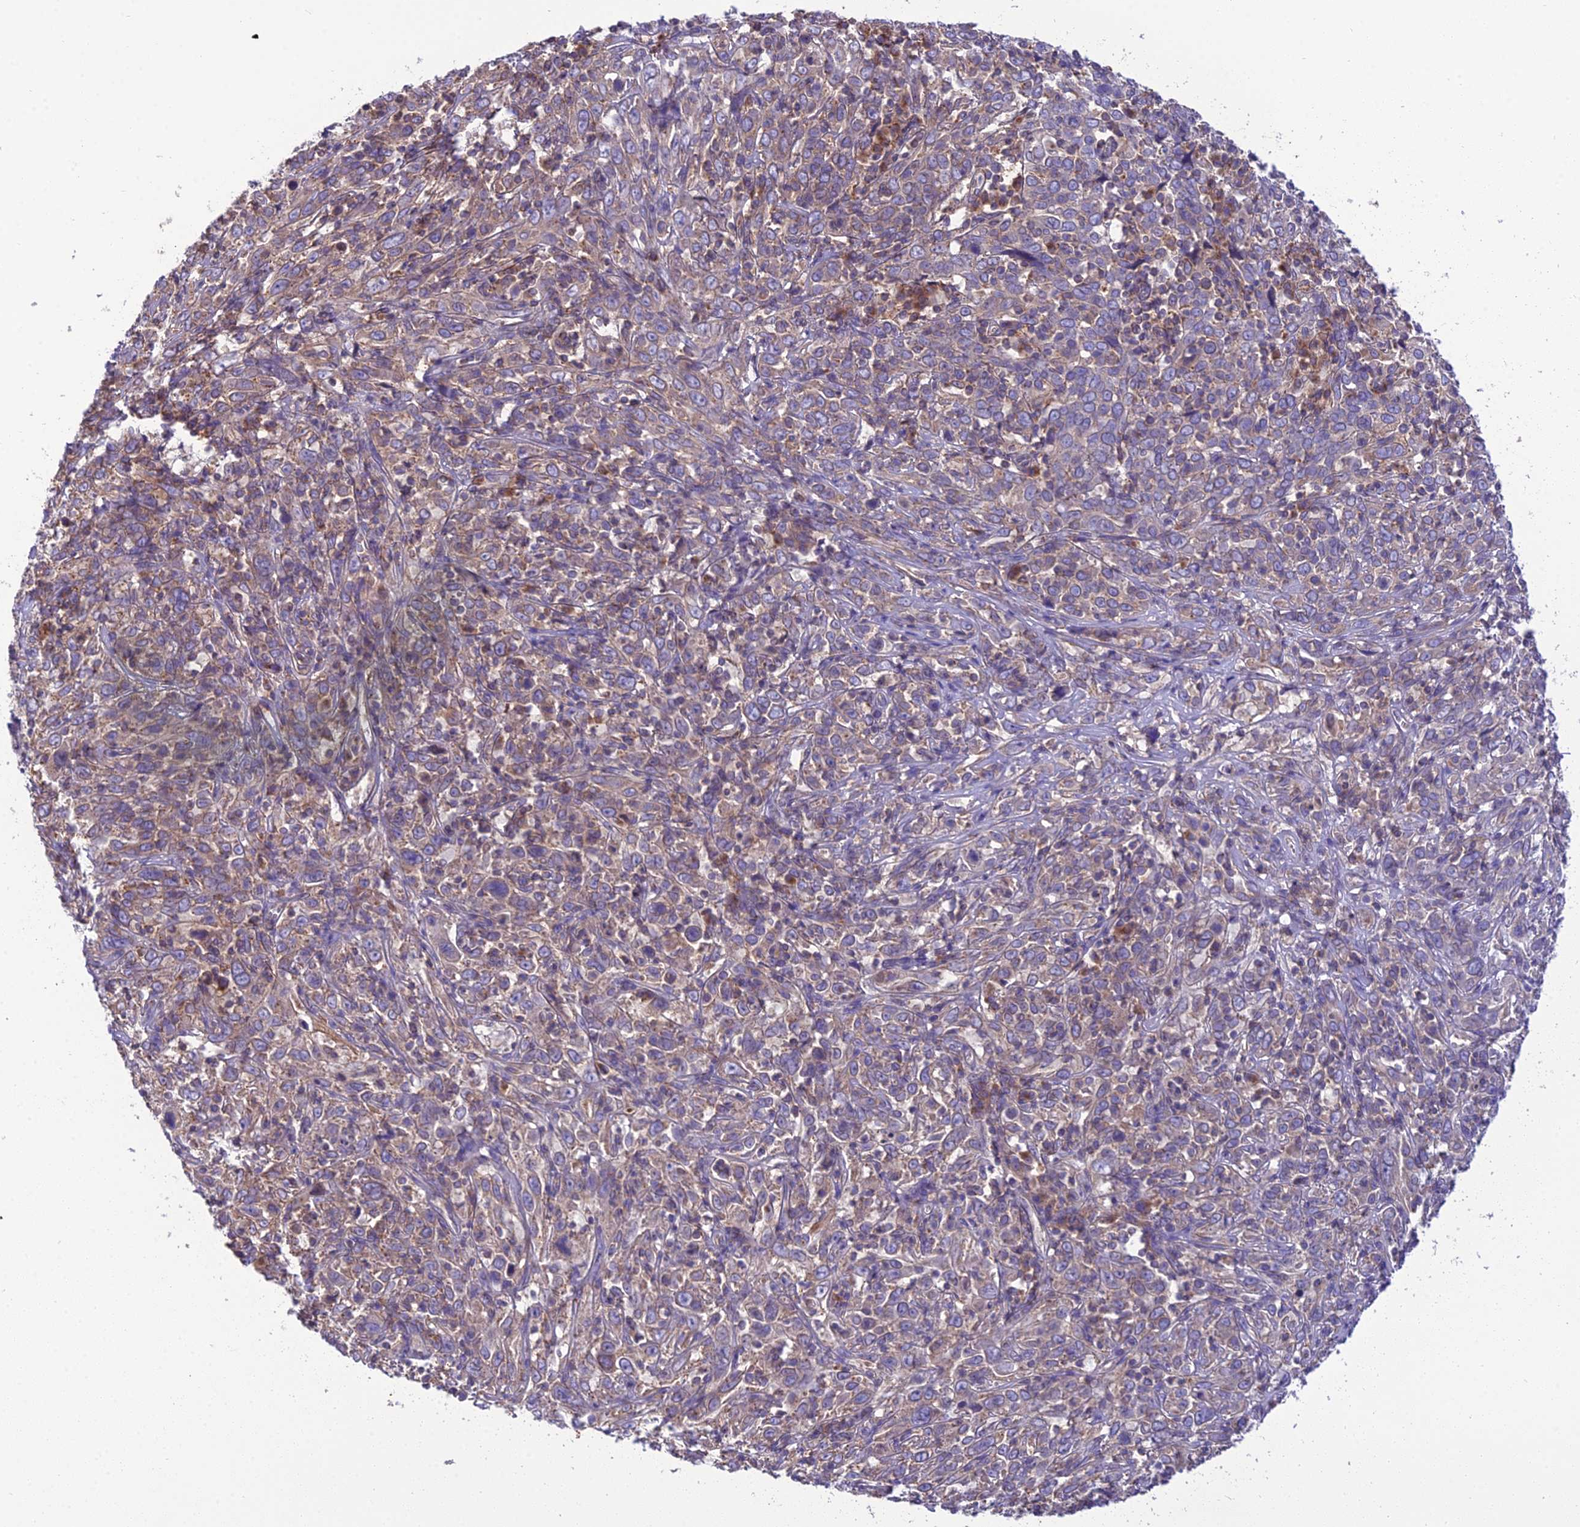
{"staining": {"intensity": "weak", "quantity": "25%-75%", "location": "cytoplasmic/membranous"}, "tissue": "cervical cancer", "cell_type": "Tumor cells", "image_type": "cancer", "snomed": [{"axis": "morphology", "description": "Squamous cell carcinoma, NOS"}, {"axis": "topography", "description": "Cervix"}], "caption": "Protein expression by immunohistochemistry (IHC) exhibits weak cytoplasmic/membranous positivity in about 25%-75% of tumor cells in cervical cancer.", "gene": "GOLPH3", "patient": {"sex": "female", "age": 46}}